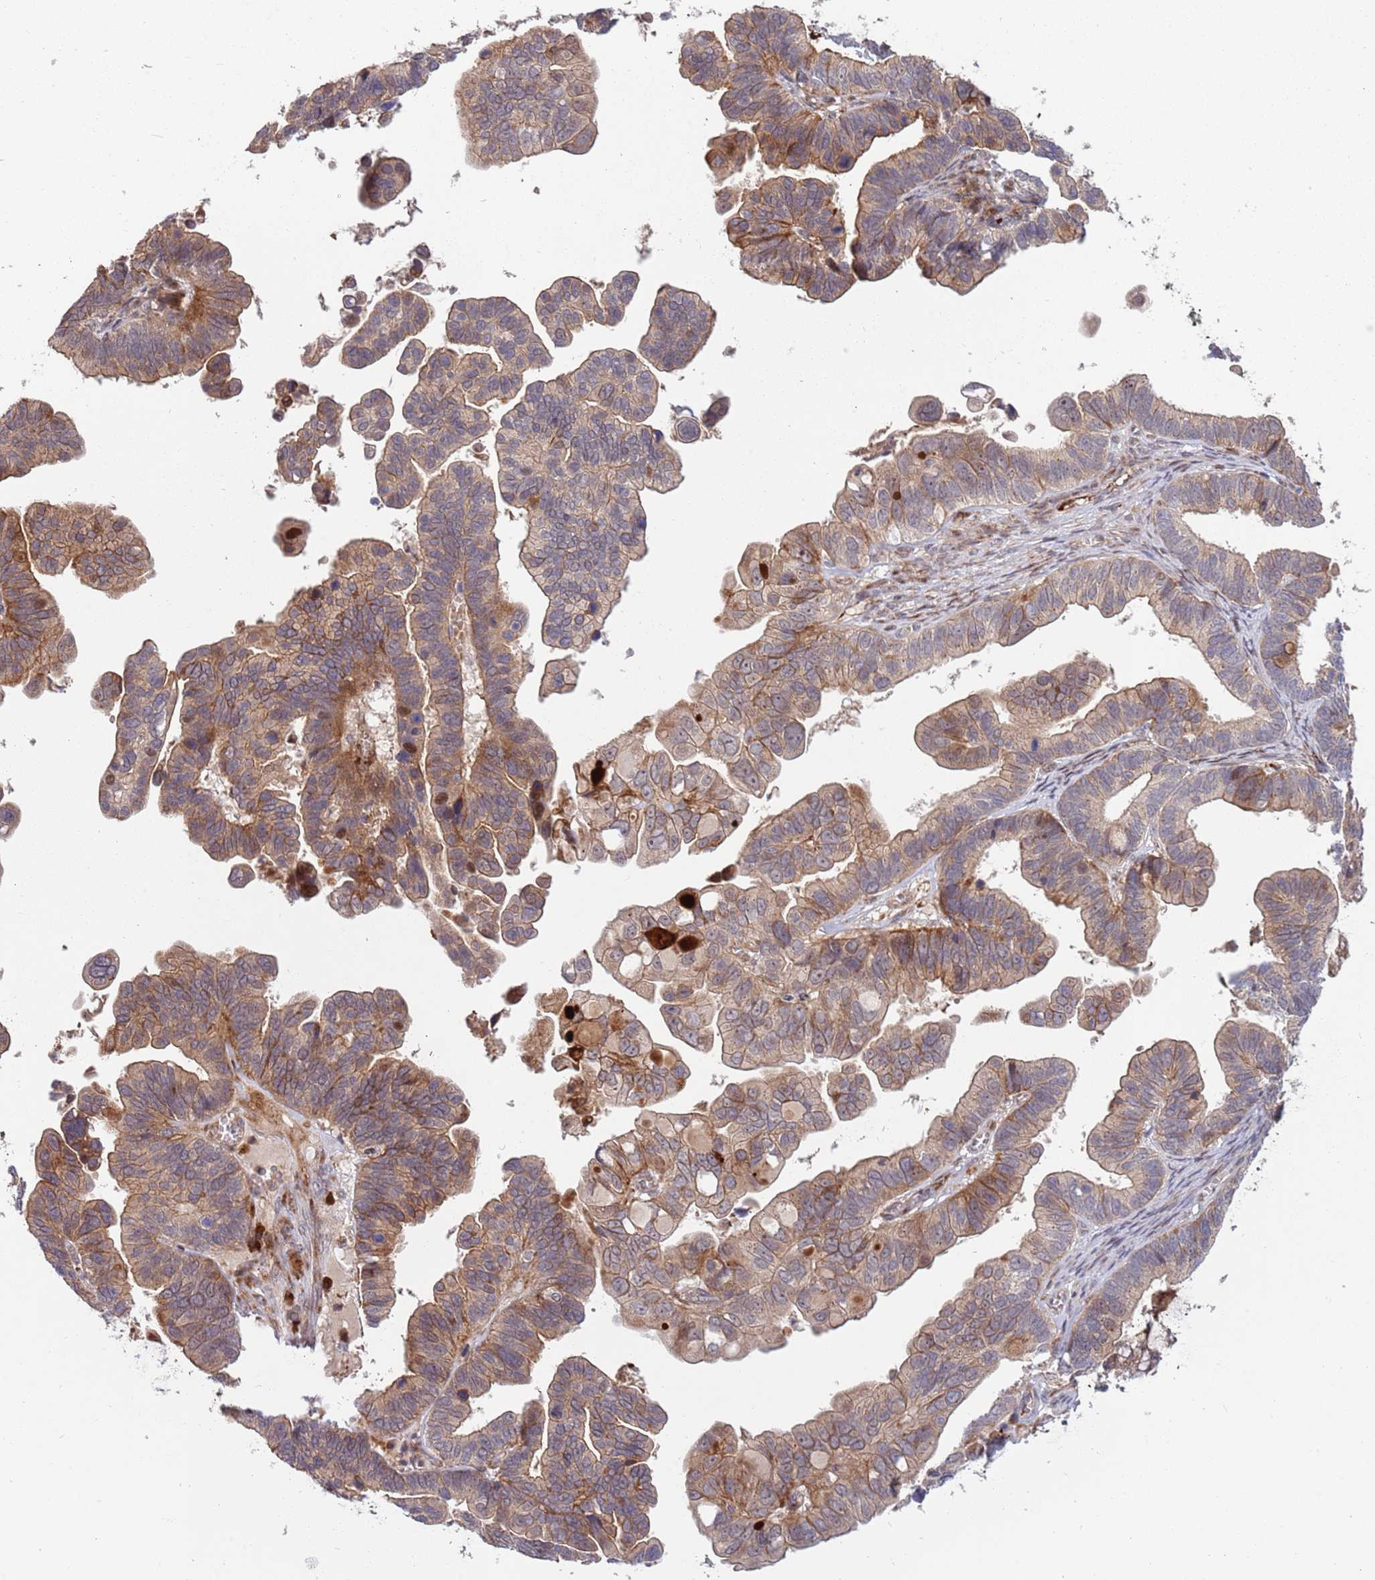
{"staining": {"intensity": "moderate", "quantity": ">75%", "location": "cytoplasmic/membranous"}, "tissue": "ovarian cancer", "cell_type": "Tumor cells", "image_type": "cancer", "snomed": [{"axis": "morphology", "description": "Cystadenocarcinoma, serous, NOS"}, {"axis": "topography", "description": "Ovary"}], "caption": "The image demonstrates staining of ovarian serous cystadenocarcinoma, revealing moderate cytoplasmic/membranous protein staining (brown color) within tumor cells.", "gene": "NT5DC4", "patient": {"sex": "female", "age": 56}}